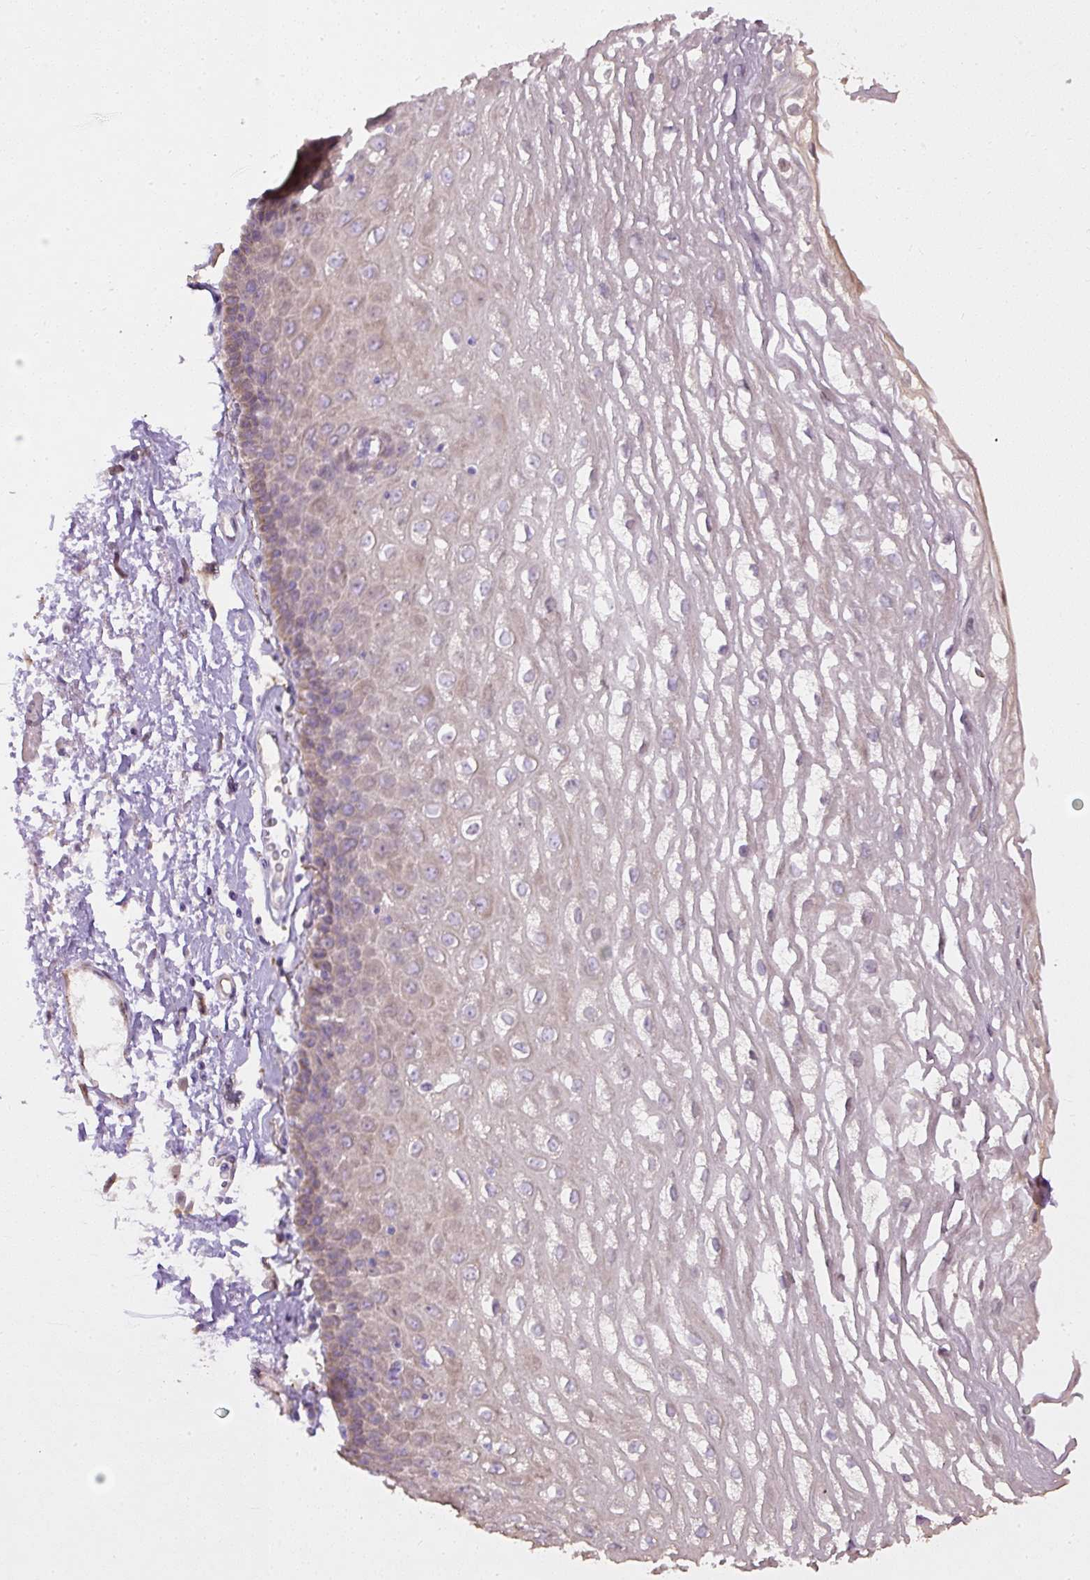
{"staining": {"intensity": "weak", "quantity": "25%-75%", "location": "cytoplasmic/membranous"}, "tissue": "esophagus", "cell_type": "Squamous epithelial cells", "image_type": "normal", "snomed": [{"axis": "morphology", "description": "Normal tissue, NOS"}, {"axis": "topography", "description": "Esophagus"}], "caption": "Immunohistochemistry image of unremarkable esophagus: human esophagus stained using immunohistochemistry demonstrates low levels of weak protein expression localized specifically in the cytoplasmic/membranous of squamous epithelial cells, appearing as a cytoplasmic/membranous brown color.", "gene": "FAM149A", "patient": {"sex": "female", "age": 81}}